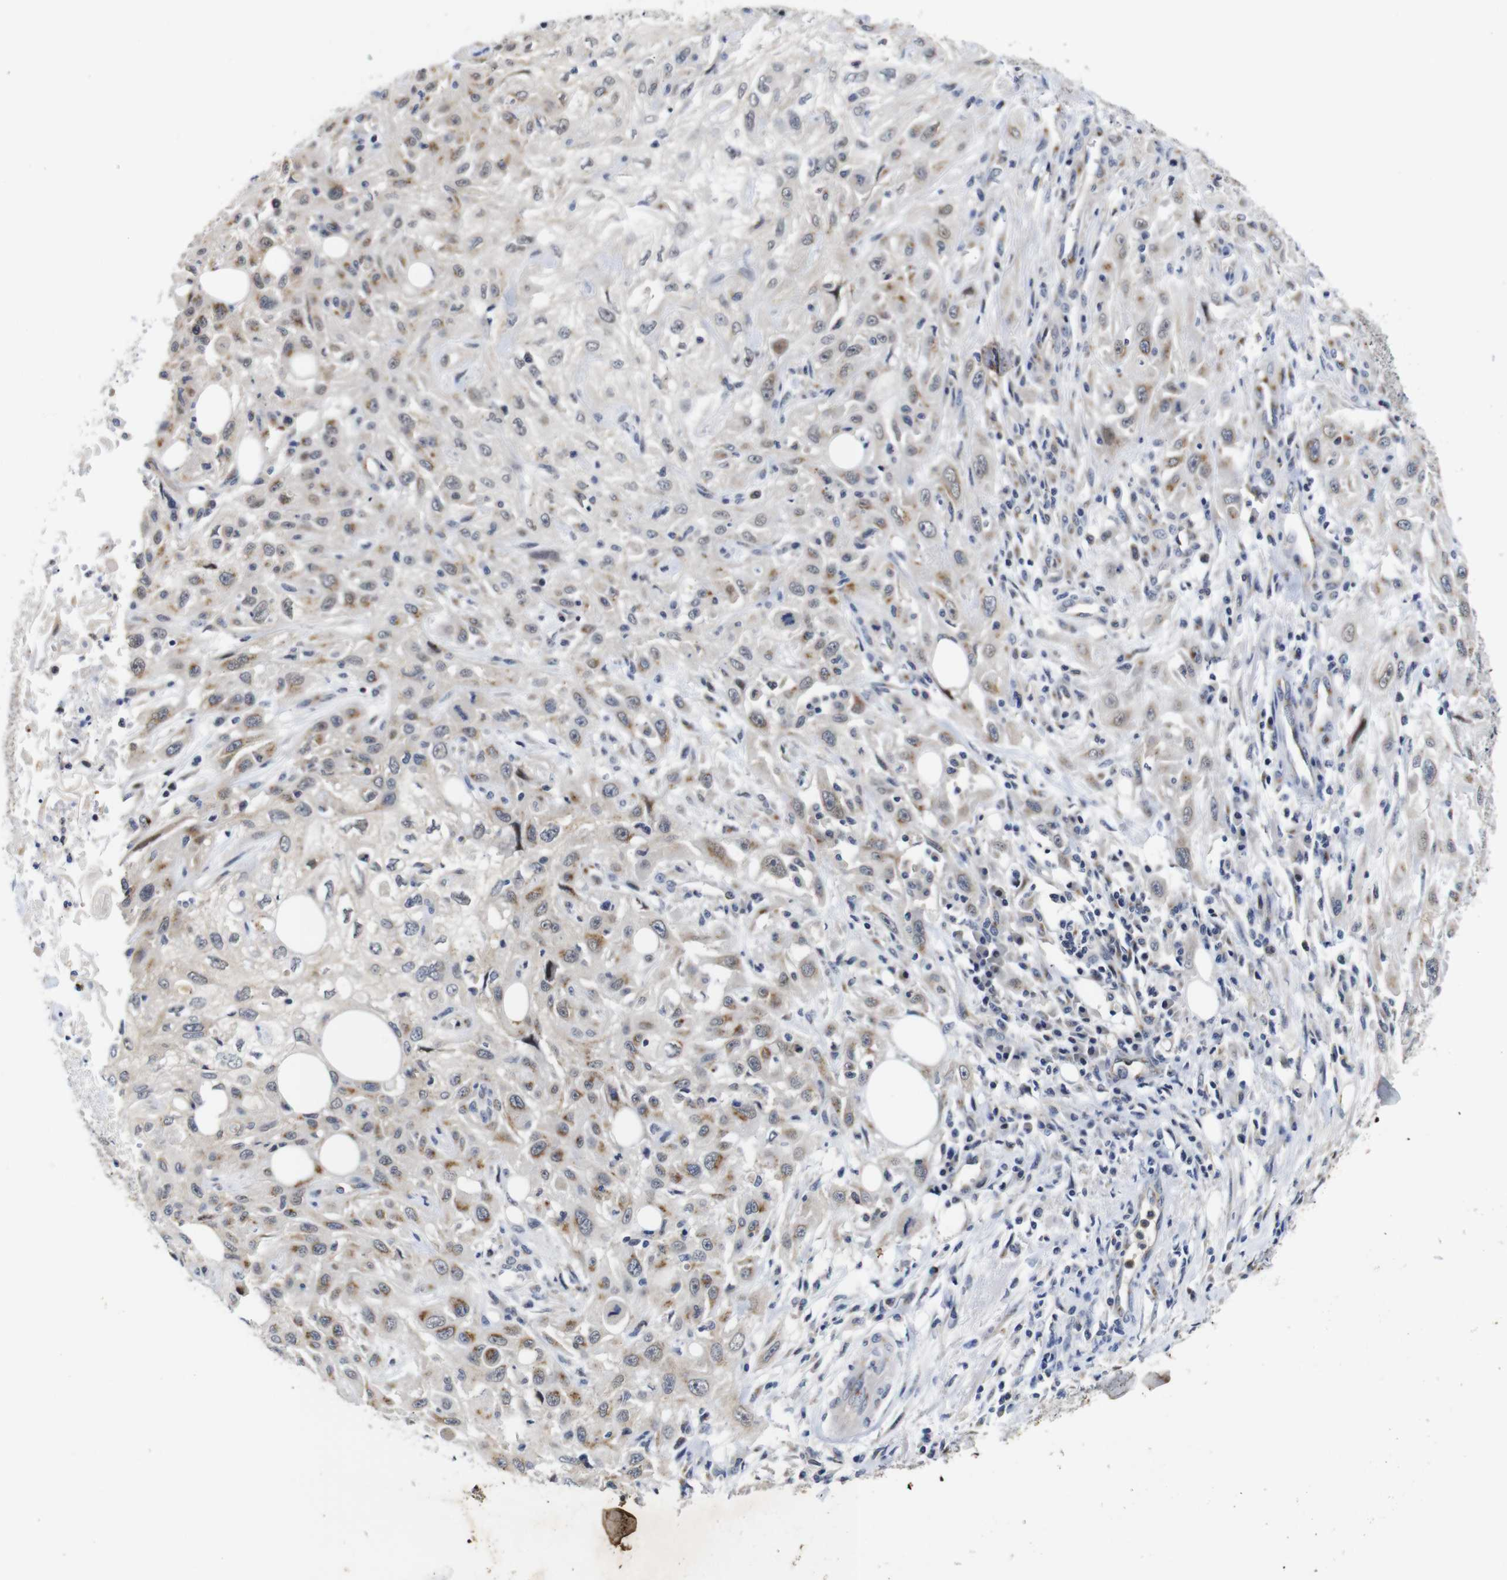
{"staining": {"intensity": "moderate", "quantity": ">75%", "location": "cytoplasmic/membranous"}, "tissue": "skin cancer", "cell_type": "Tumor cells", "image_type": "cancer", "snomed": [{"axis": "morphology", "description": "Squamous cell carcinoma, NOS"}, {"axis": "topography", "description": "Skin"}], "caption": "Squamous cell carcinoma (skin) stained for a protein (brown) shows moderate cytoplasmic/membranous positive expression in approximately >75% of tumor cells.", "gene": "FURIN", "patient": {"sex": "male", "age": 75}}